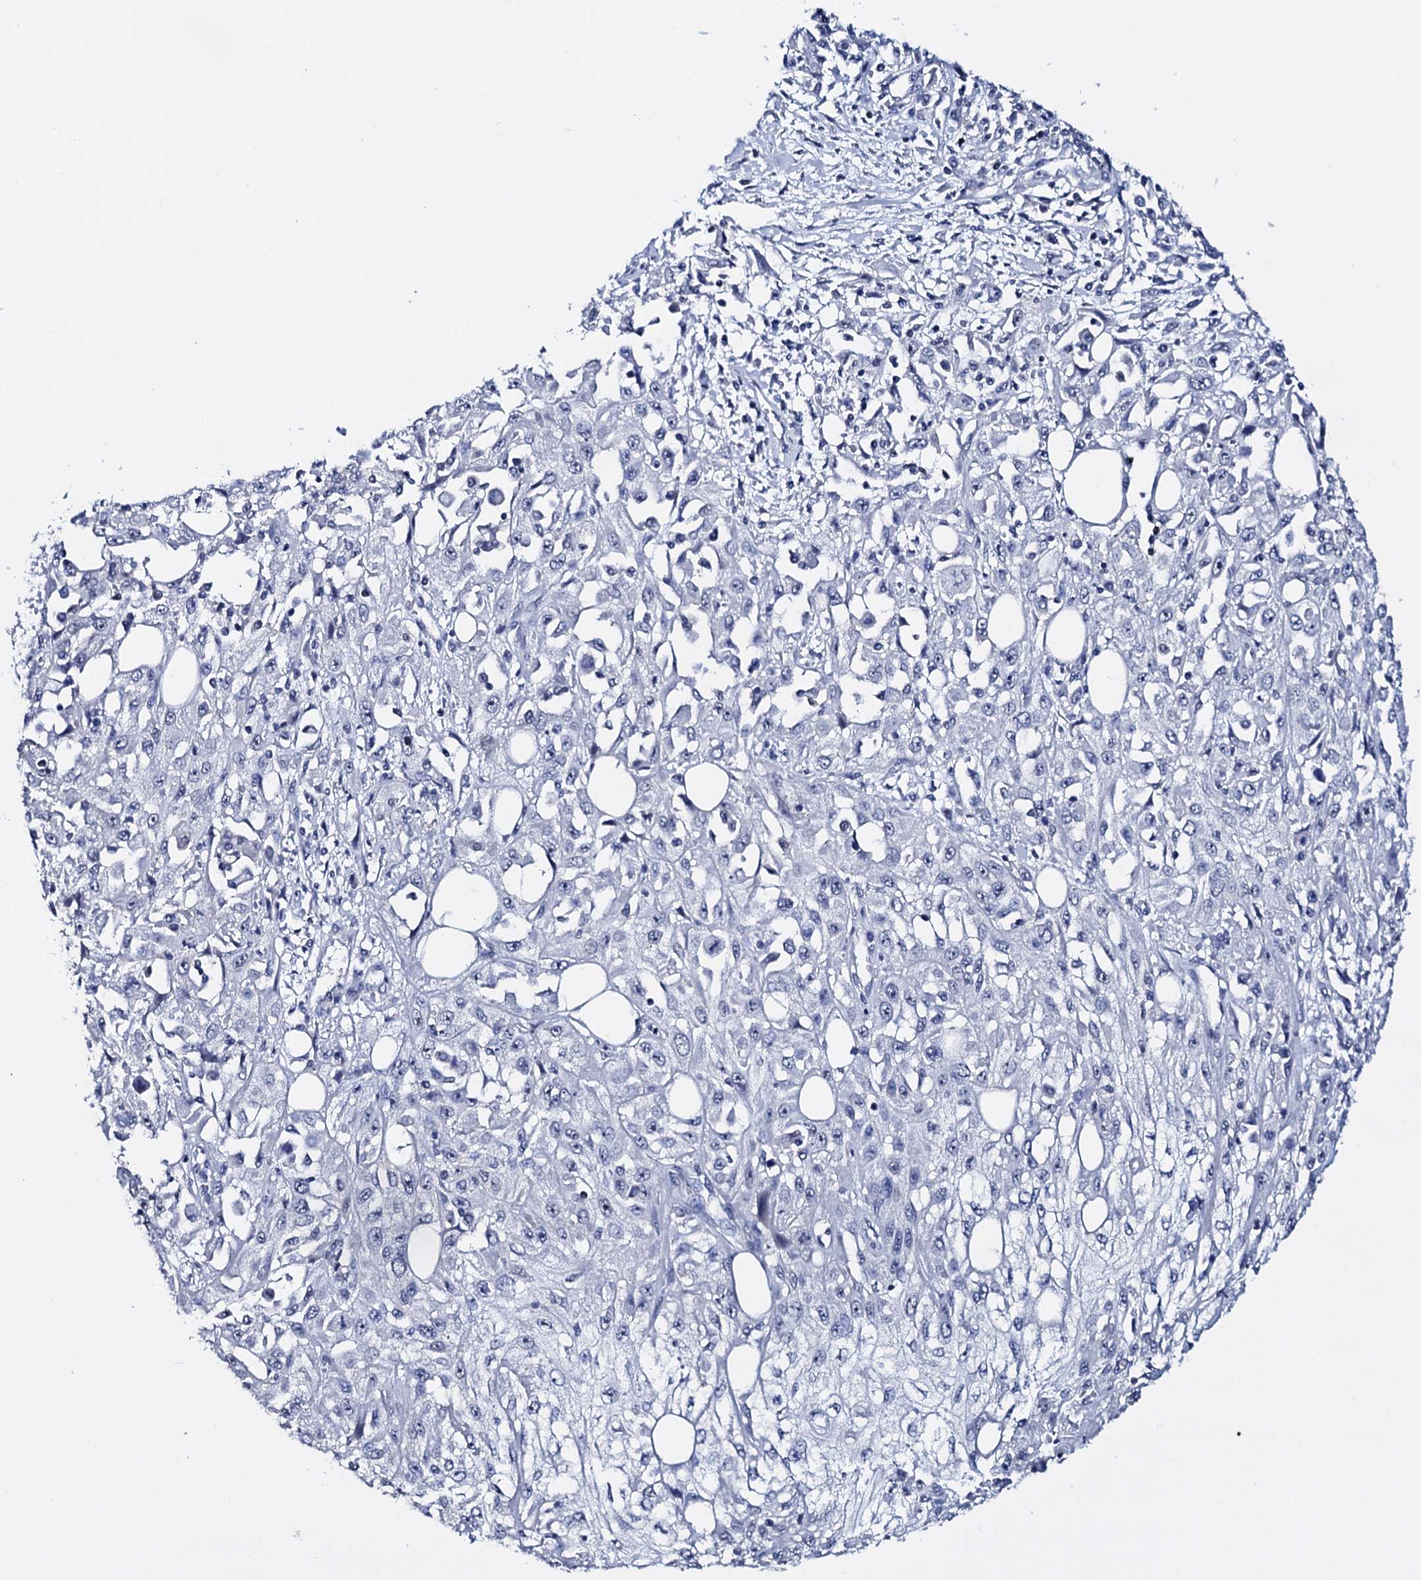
{"staining": {"intensity": "negative", "quantity": "none", "location": "none"}, "tissue": "skin cancer", "cell_type": "Tumor cells", "image_type": "cancer", "snomed": [{"axis": "morphology", "description": "Squamous cell carcinoma, NOS"}, {"axis": "morphology", "description": "Squamous cell carcinoma, metastatic, NOS"}, {"axis": "topography", "description": "Skin"}, {"axis": "topography", "description": "Lymph node"}], "caption": "Tumor cells are negative for brown protein staining in squamous cell carcinoma (skin).", "gene": "NPM2", "patient": {"sex": "male", "age": 75}}